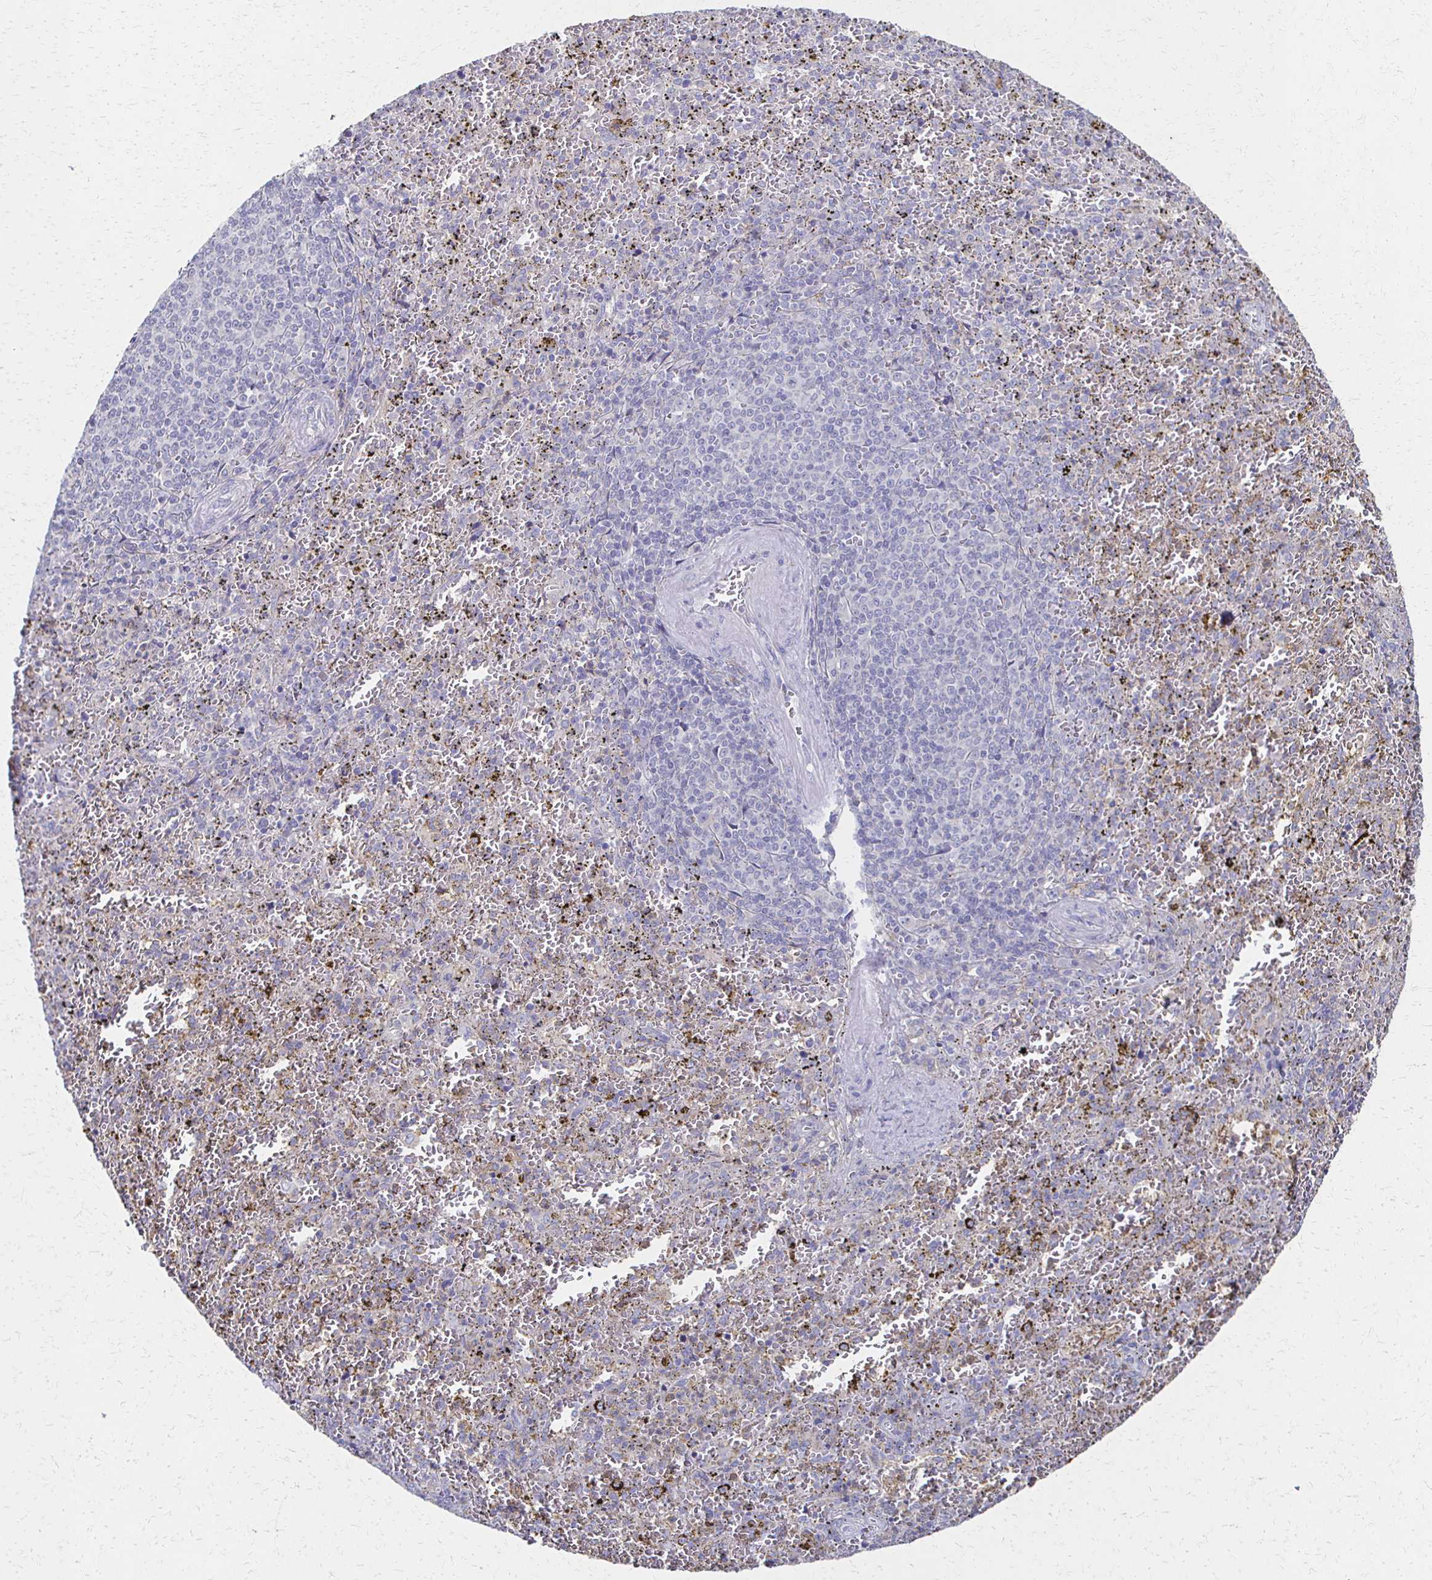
{"staining": {"intensity": "negative", "quantity": "none", "location": "none"}, "tissue": "spleen", "cell_type": "Cells in red pulp", "image_type": "normal", "snomed": [{"axis": "morphology", "description": "Normal tissue, NOS"}, {"axis": "topography", "description": "Spleen"}], "caption": "The photomicrograph displays no staining of cells in red pulp in normal spleen.", "gene": "CX3CR1", "patient": {"sex": "female", "age": 50}}